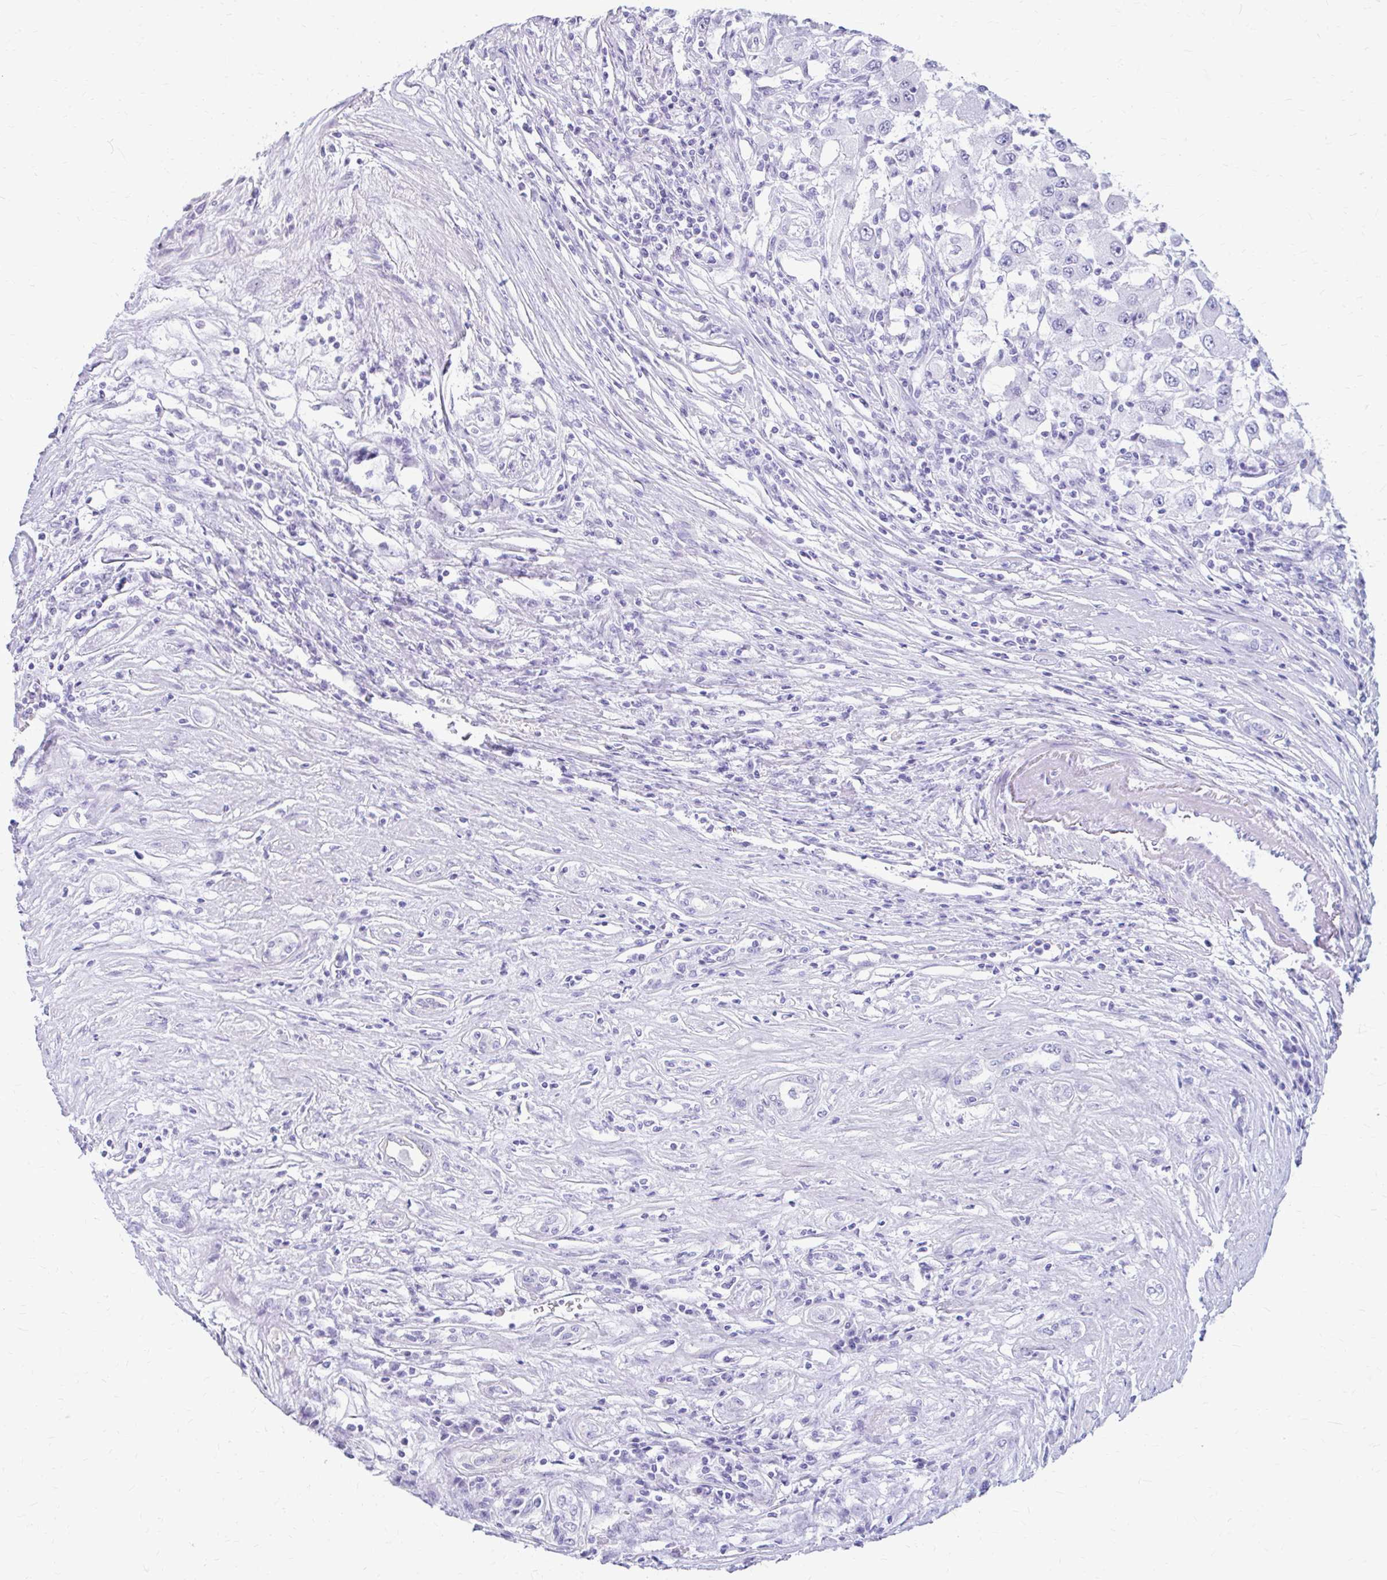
{"staining": {"intensity": "negative", "quantity": "none", "location": "none"}, "tissue": "renal cancer", "cell_type": "Tumor cells", "image_type": "cancer", "snomed": [{"axis": "morphology", "description": "Adenocarcinoma, NOS"}, {"axis": "topography", "description": "Kidney"}], "caption": "DAB immunohistochemical staining of renal cancer (adenocarcinoma) demonstrates no significant expression in tumor cells.", "gene": "RGS16", "patient": {"sex": "female", "age": 67}}